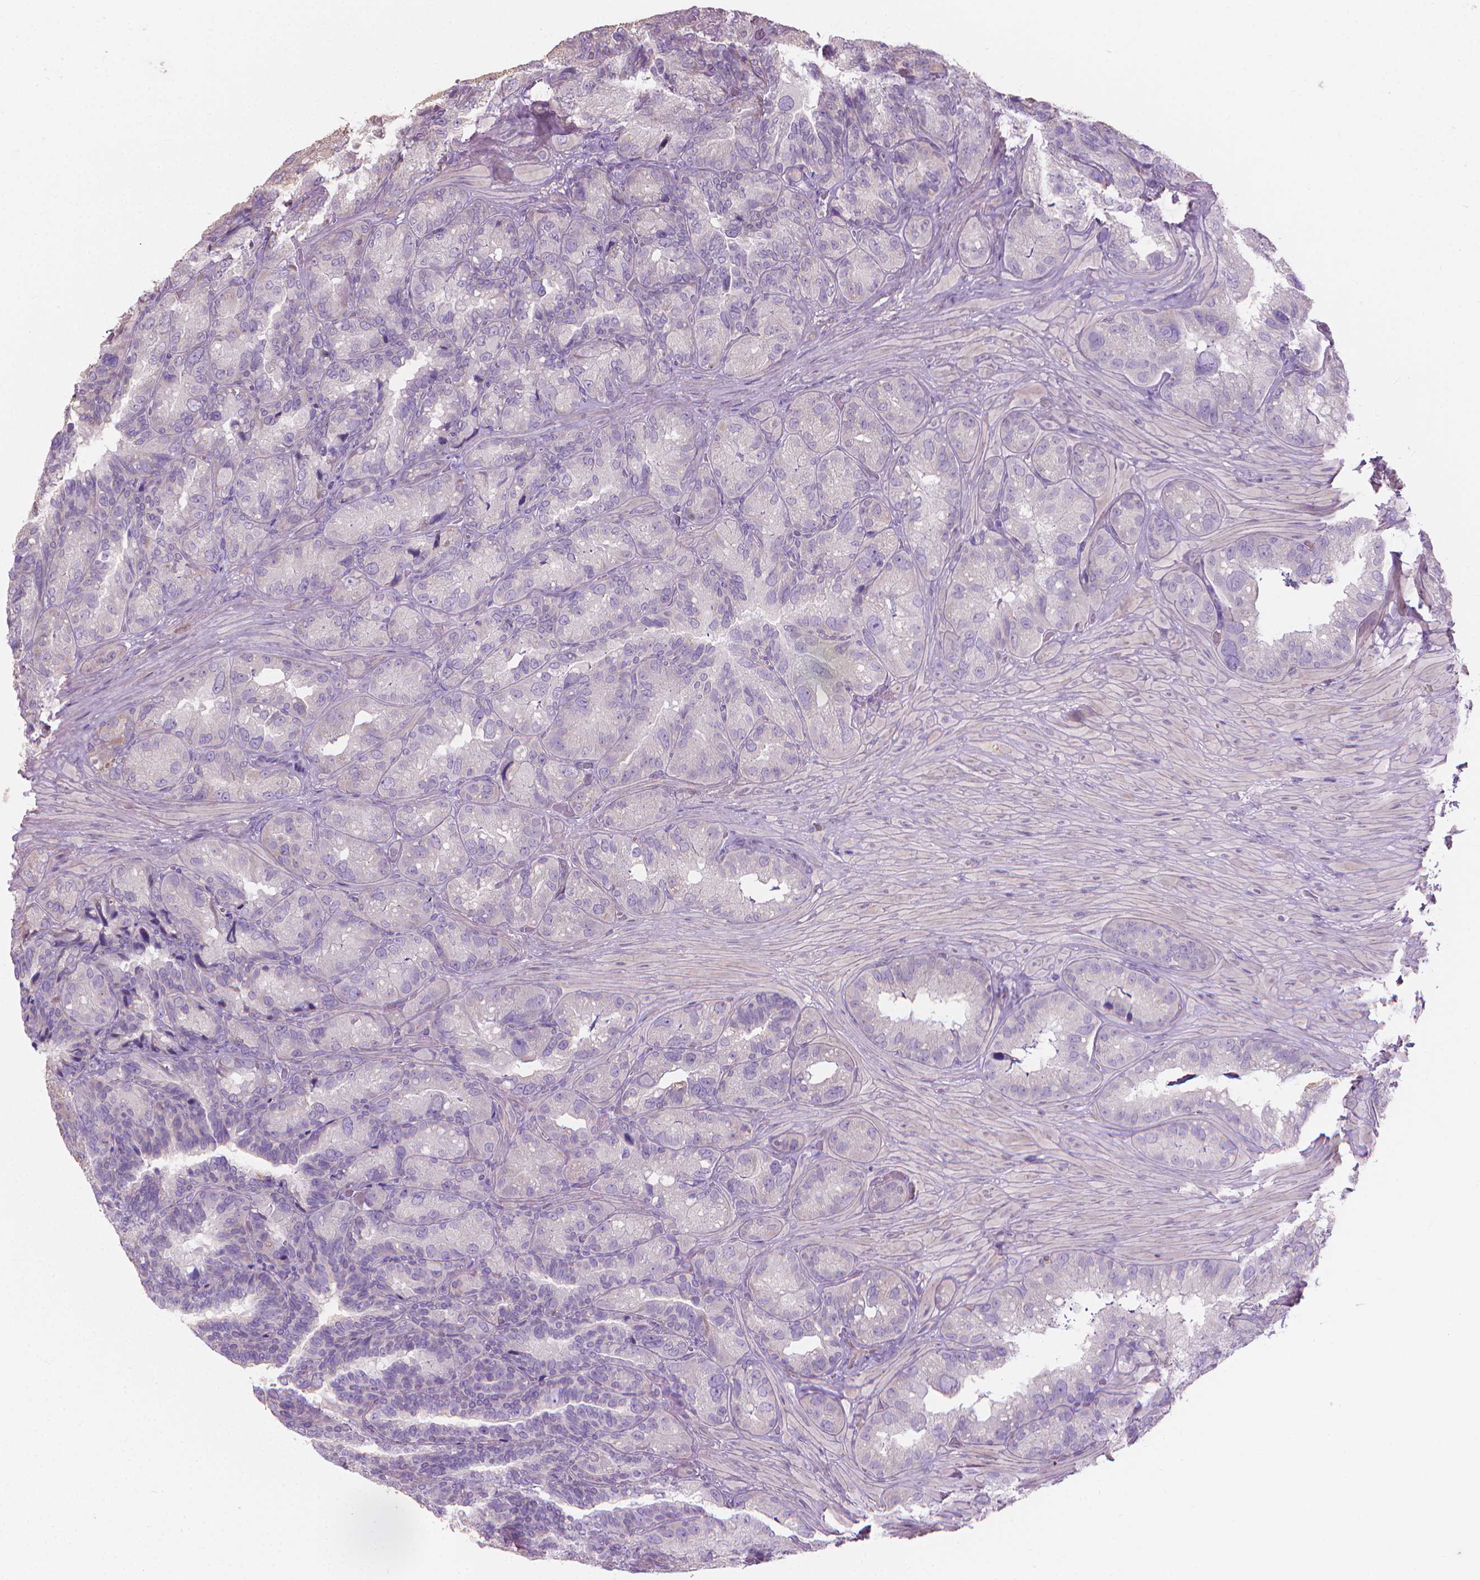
{"staining": {"intensity": "negative", "quantity": "none", "location": "none"}, "tissue": "seminal vesicle", "cell_type": "Glandular cells", "image_type": "normal", "snomed": [{"axis": "morphology", "description": "Normal tissue, NOS"}, {"axis": "topography", "description": "Seminal veicle"}], "caption": "The histopathology image exhibits no staining of glandular cells in normal seminal vesicle. (DAB (3,3'-diaminobenzidine) immunohistochemistry (IHC), high magnification).", "gene": "CABCOCO1", "patient": {"sex": "male", "age": 60}}